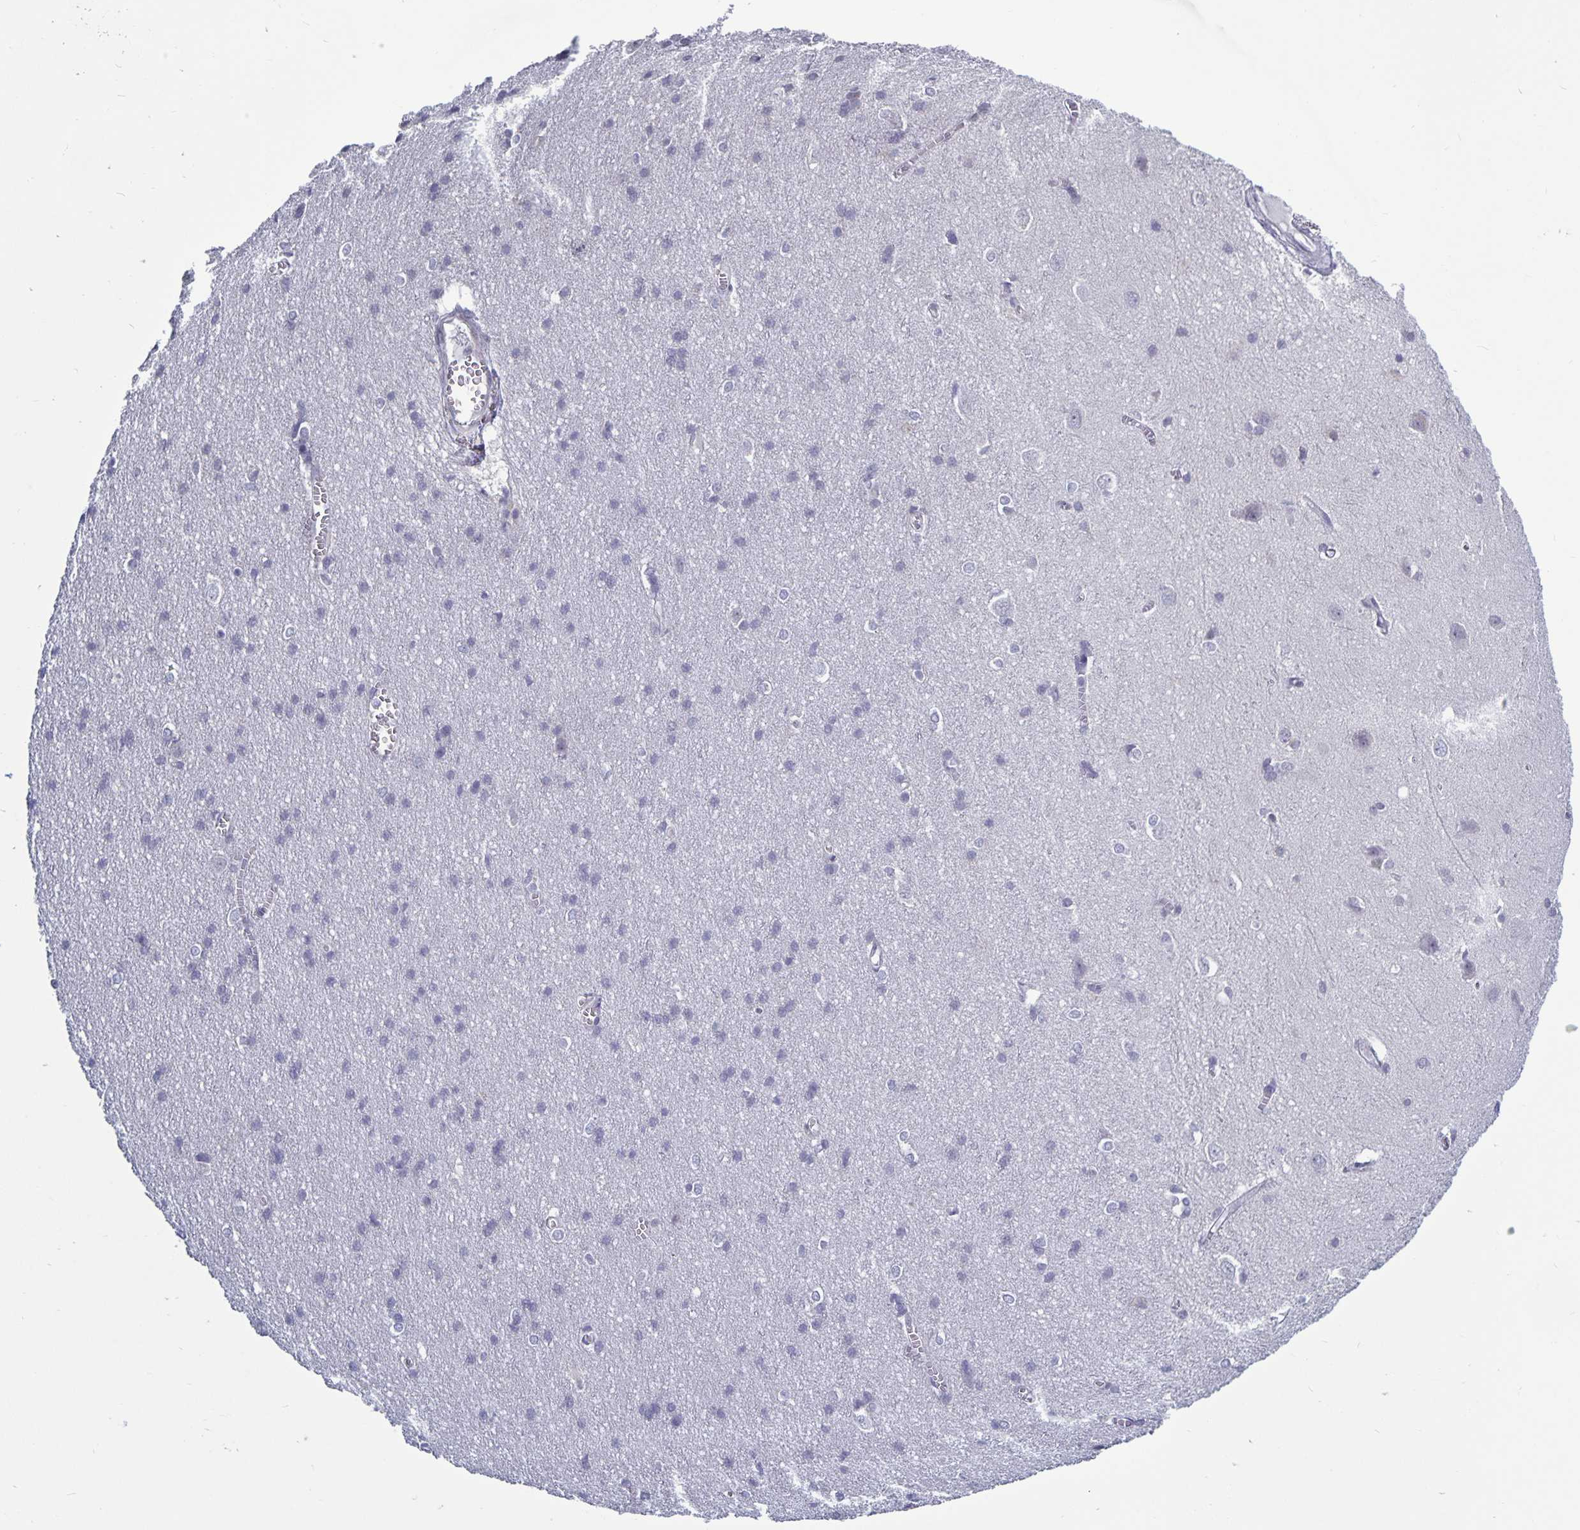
{"staining": {"intensity": "negative", "quantity": "none", "location": "none"}, "tissue": "cerebral cortex", "cell_type": "Endothelial cells", "image_type": "normal", "snomed": [{"axis": "morphology", "description": "Normal tissue, NOS"}, {"axis": "topography", "description": "Cerebral cortex"}], "caption": "Immunohistochemical staining of benign human cerebral cortex reveals no significant positivity in endothelial cells.", "gene": "PLCB3", "patient": {"sex": "male", "age": 37}}